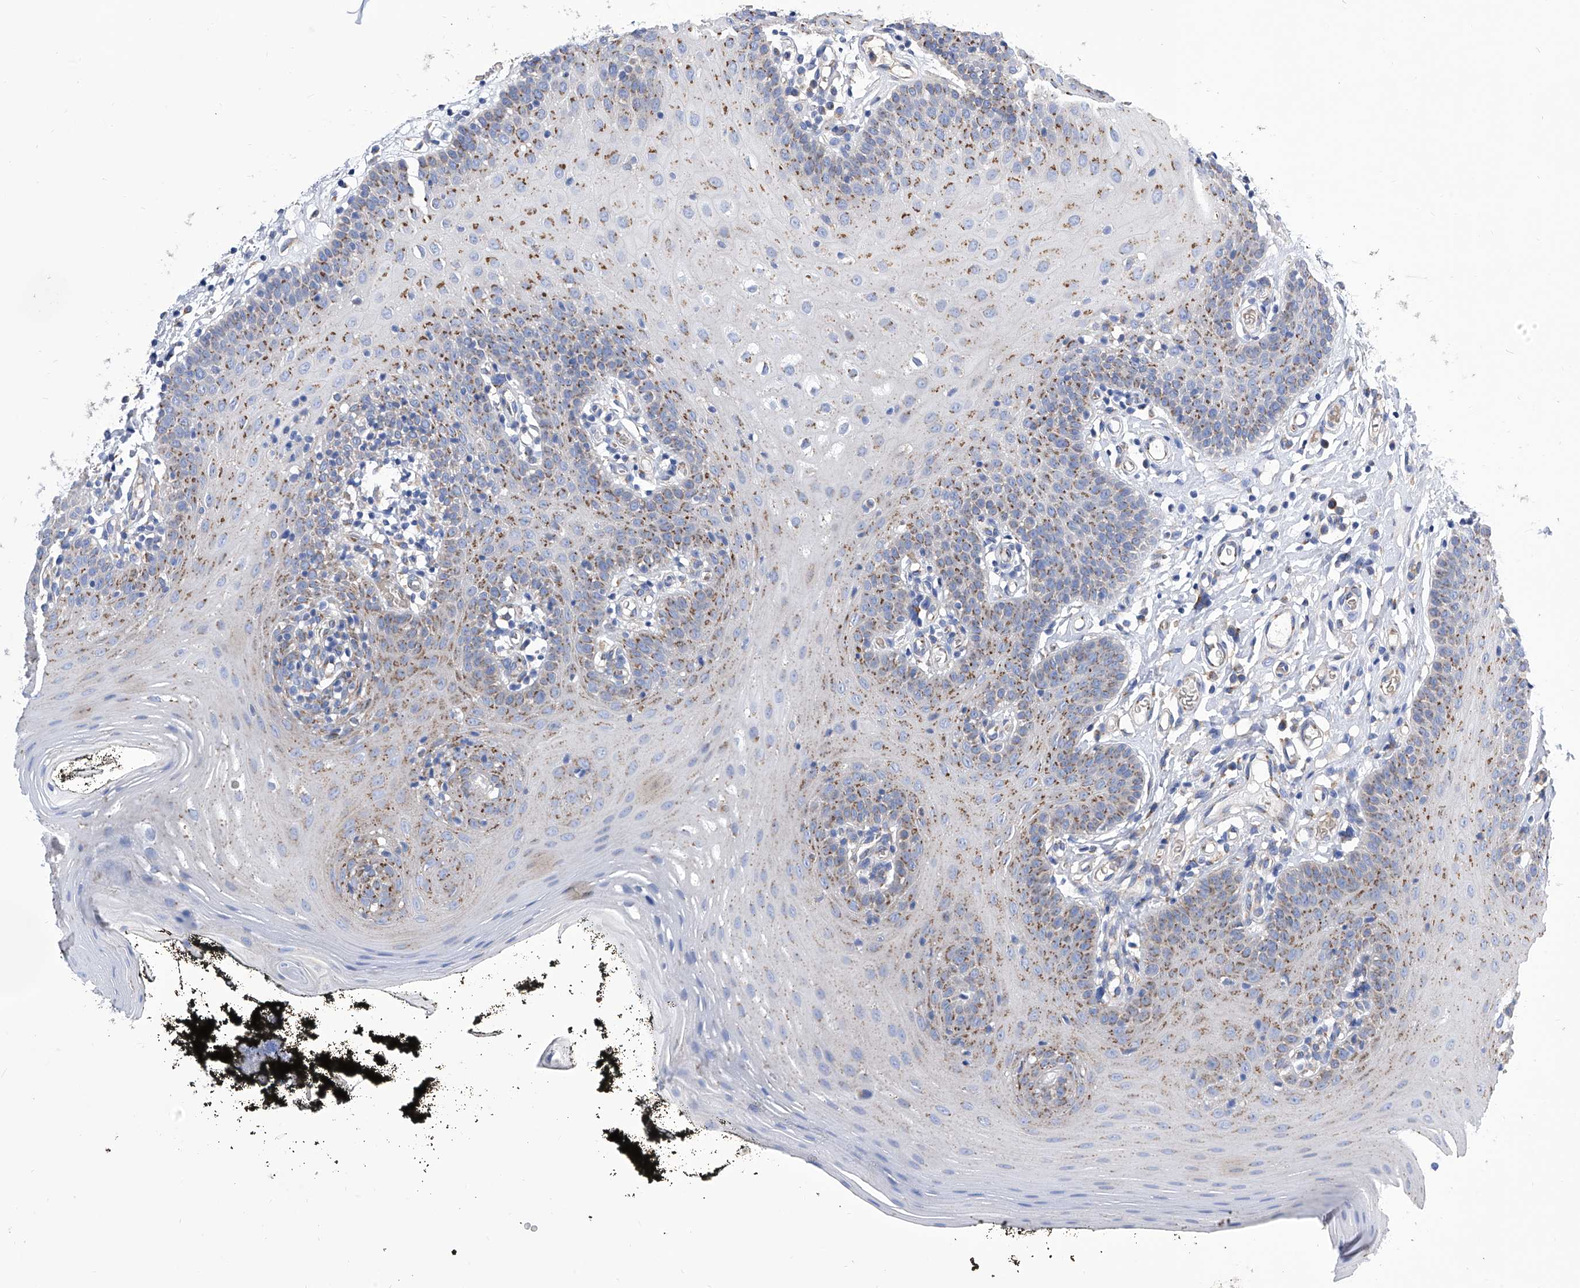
{"staining": {"intensity": "moderate", "quantity": "25%-75%", "location": "cytoplasmic/membranous"}, "tissue": "oral mucosa", "cell_type": "Squamous epithelial cells", "image_type": "normal", "snomed": [{"axis": "morphology", "description": "Normal tissue, NOS"}, {"axis": "topography", "description": "Oral tissue"}], "caption": "Oral mucosa stained with IHC exhibits moderate cytoplasmic/membranous expression in about 25%-75% of squamous epithelial cells.", "gene": "TJAP1", "patient": {"sex": "male", "age": 74}}